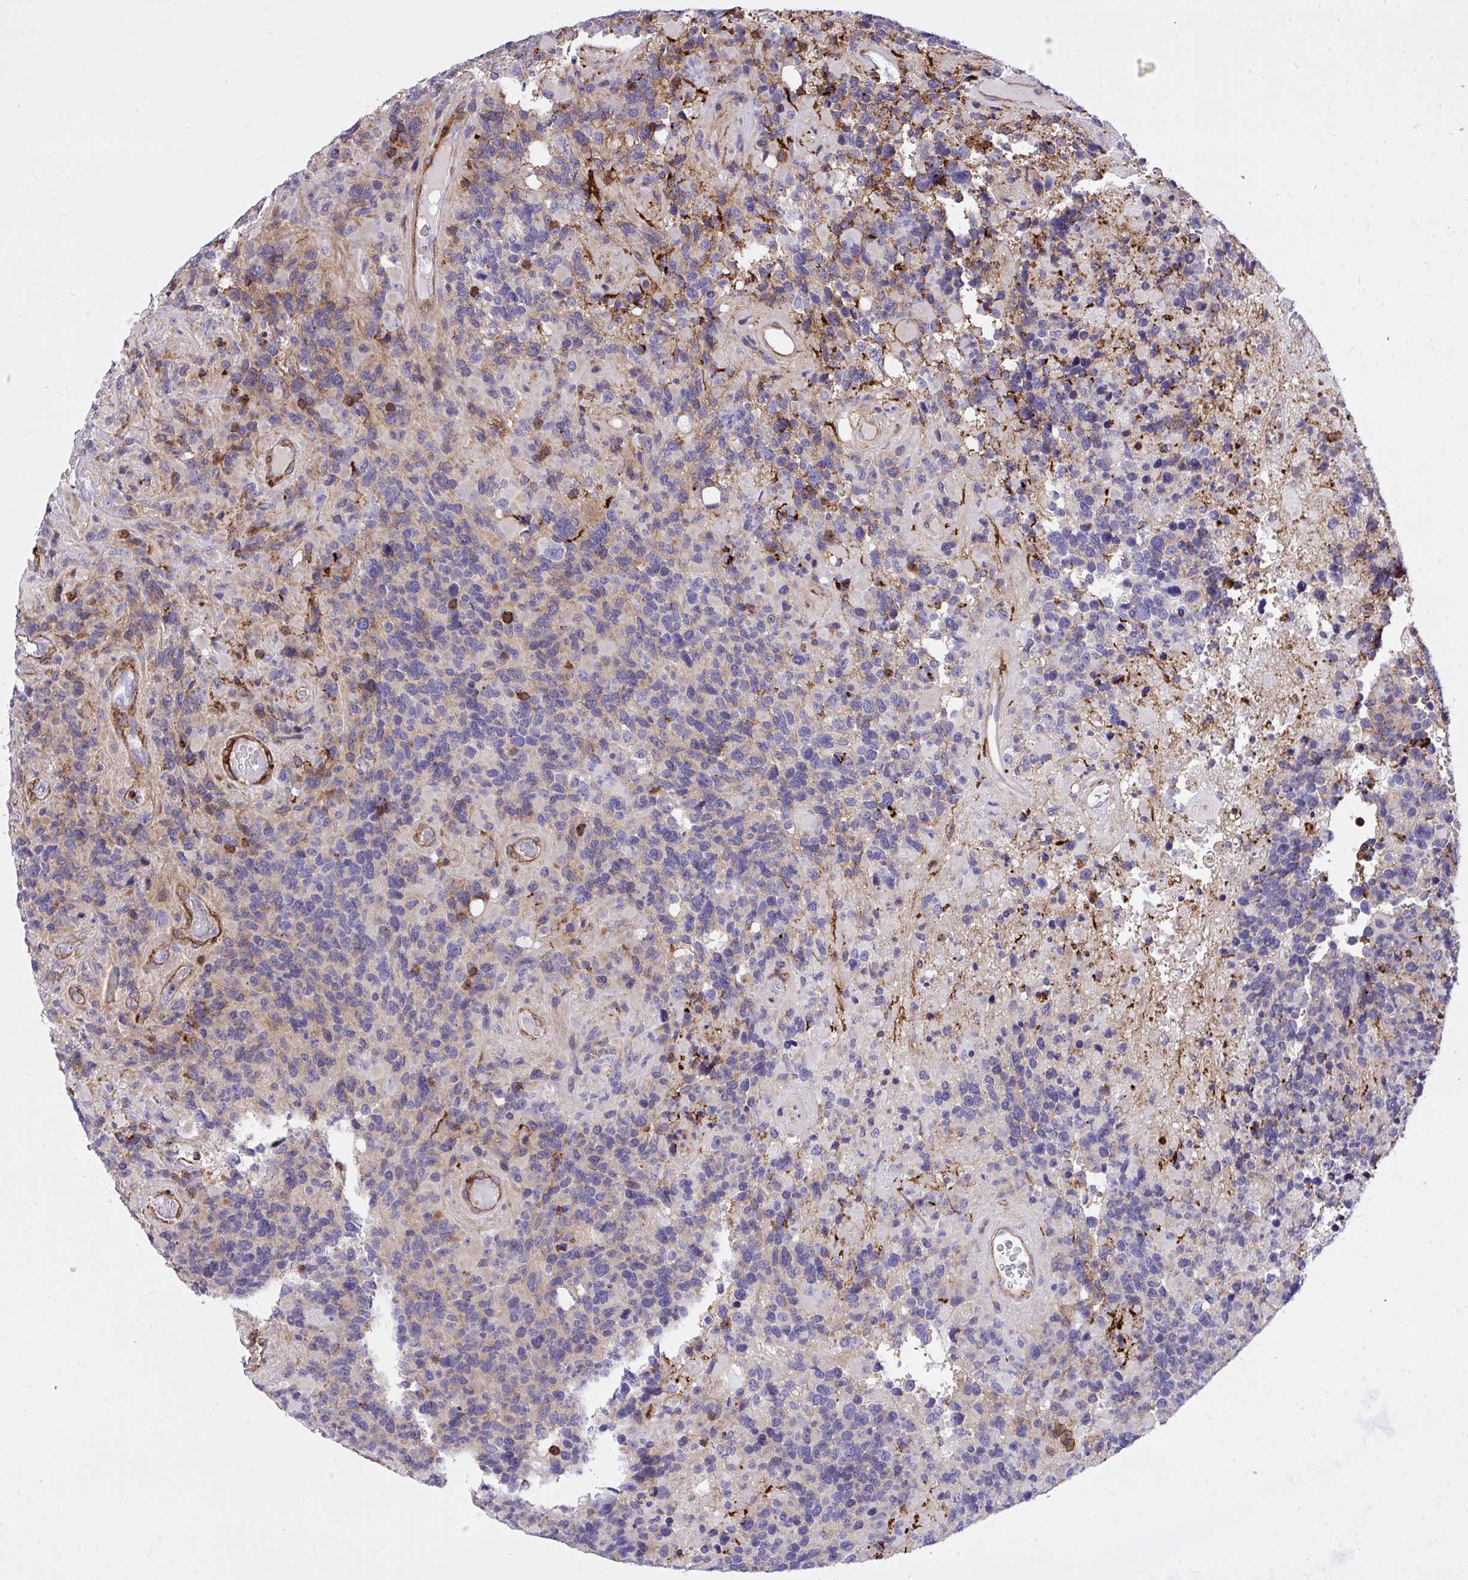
{"staining": {"intensity": "negative", "quantity": "none", "location": "none"}, "tissue": "glioma", "cell_type": "Tumor cells", "image_type": "cancer", "snomed": [{"axis": "morphology", "description": "Glioma, malignant, High grade"}, {"axis": "topography", "description": "Brain"}], "caption": "DAB immunohistochemical staining of human high-grade glioma (malignant) exhibits no significant positivity in tumor cells. (DAB immunohistochemistry visualized using brightfield microscopy, high magnification).", "gene": "ERI1", "patient": {"sex": "female", "age": 40}}